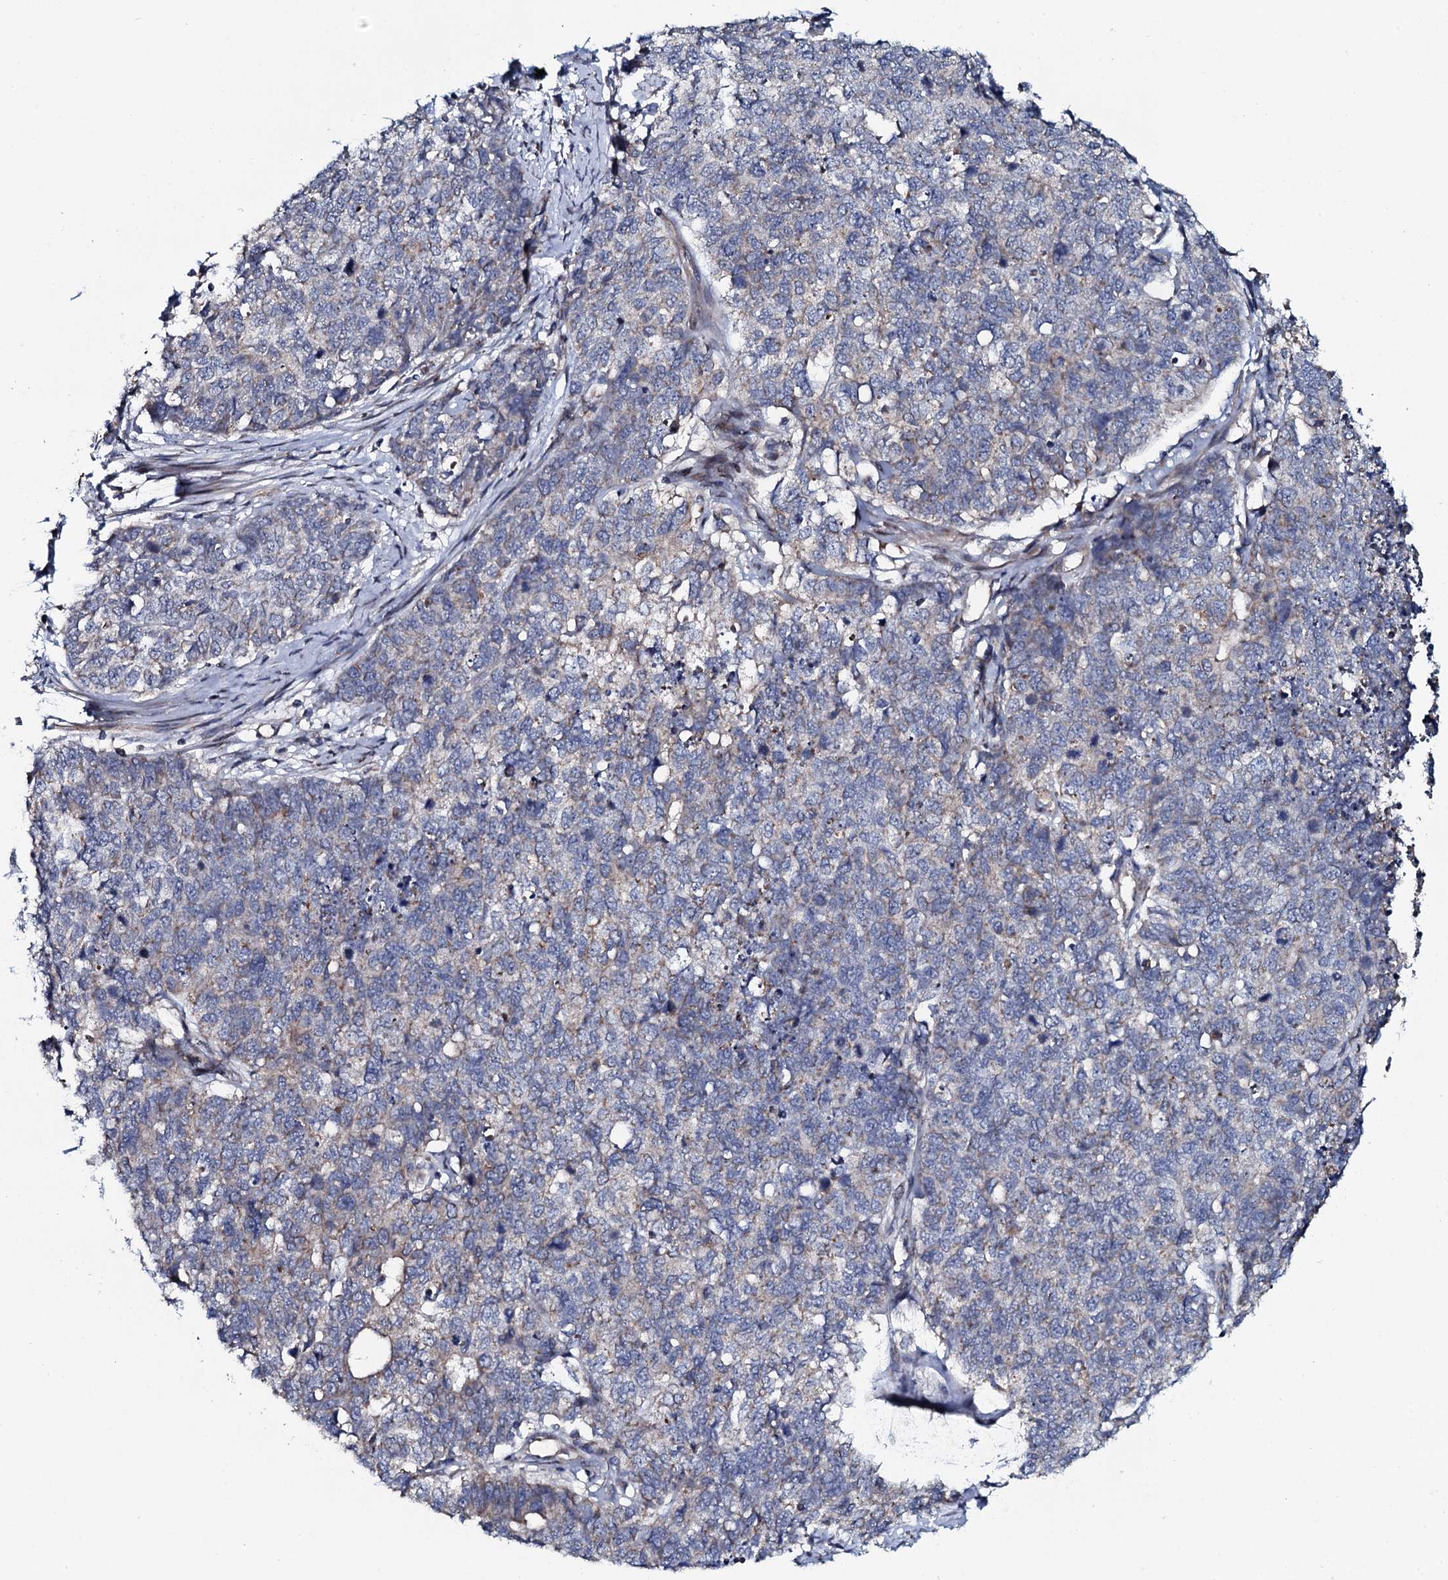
{"staining": {"intensity": "weak", "quantity": "<25%", "location": "cytoplasmic/membranous"}, "tissue": "cervical cancer", "cell_type": "Tumor cells", "image_type": "cancer", "snomed": [{"axis": "morphology", "description": "Squamous cell carcinoma, NOS"}, {"axis": "topography", "description": "Cervix"}], "caption": "Tumor cells are negative for brown protein staining in cervical cancer.", "gene": "KCTD4", "patient": {"sex": "female", "age": 63}}